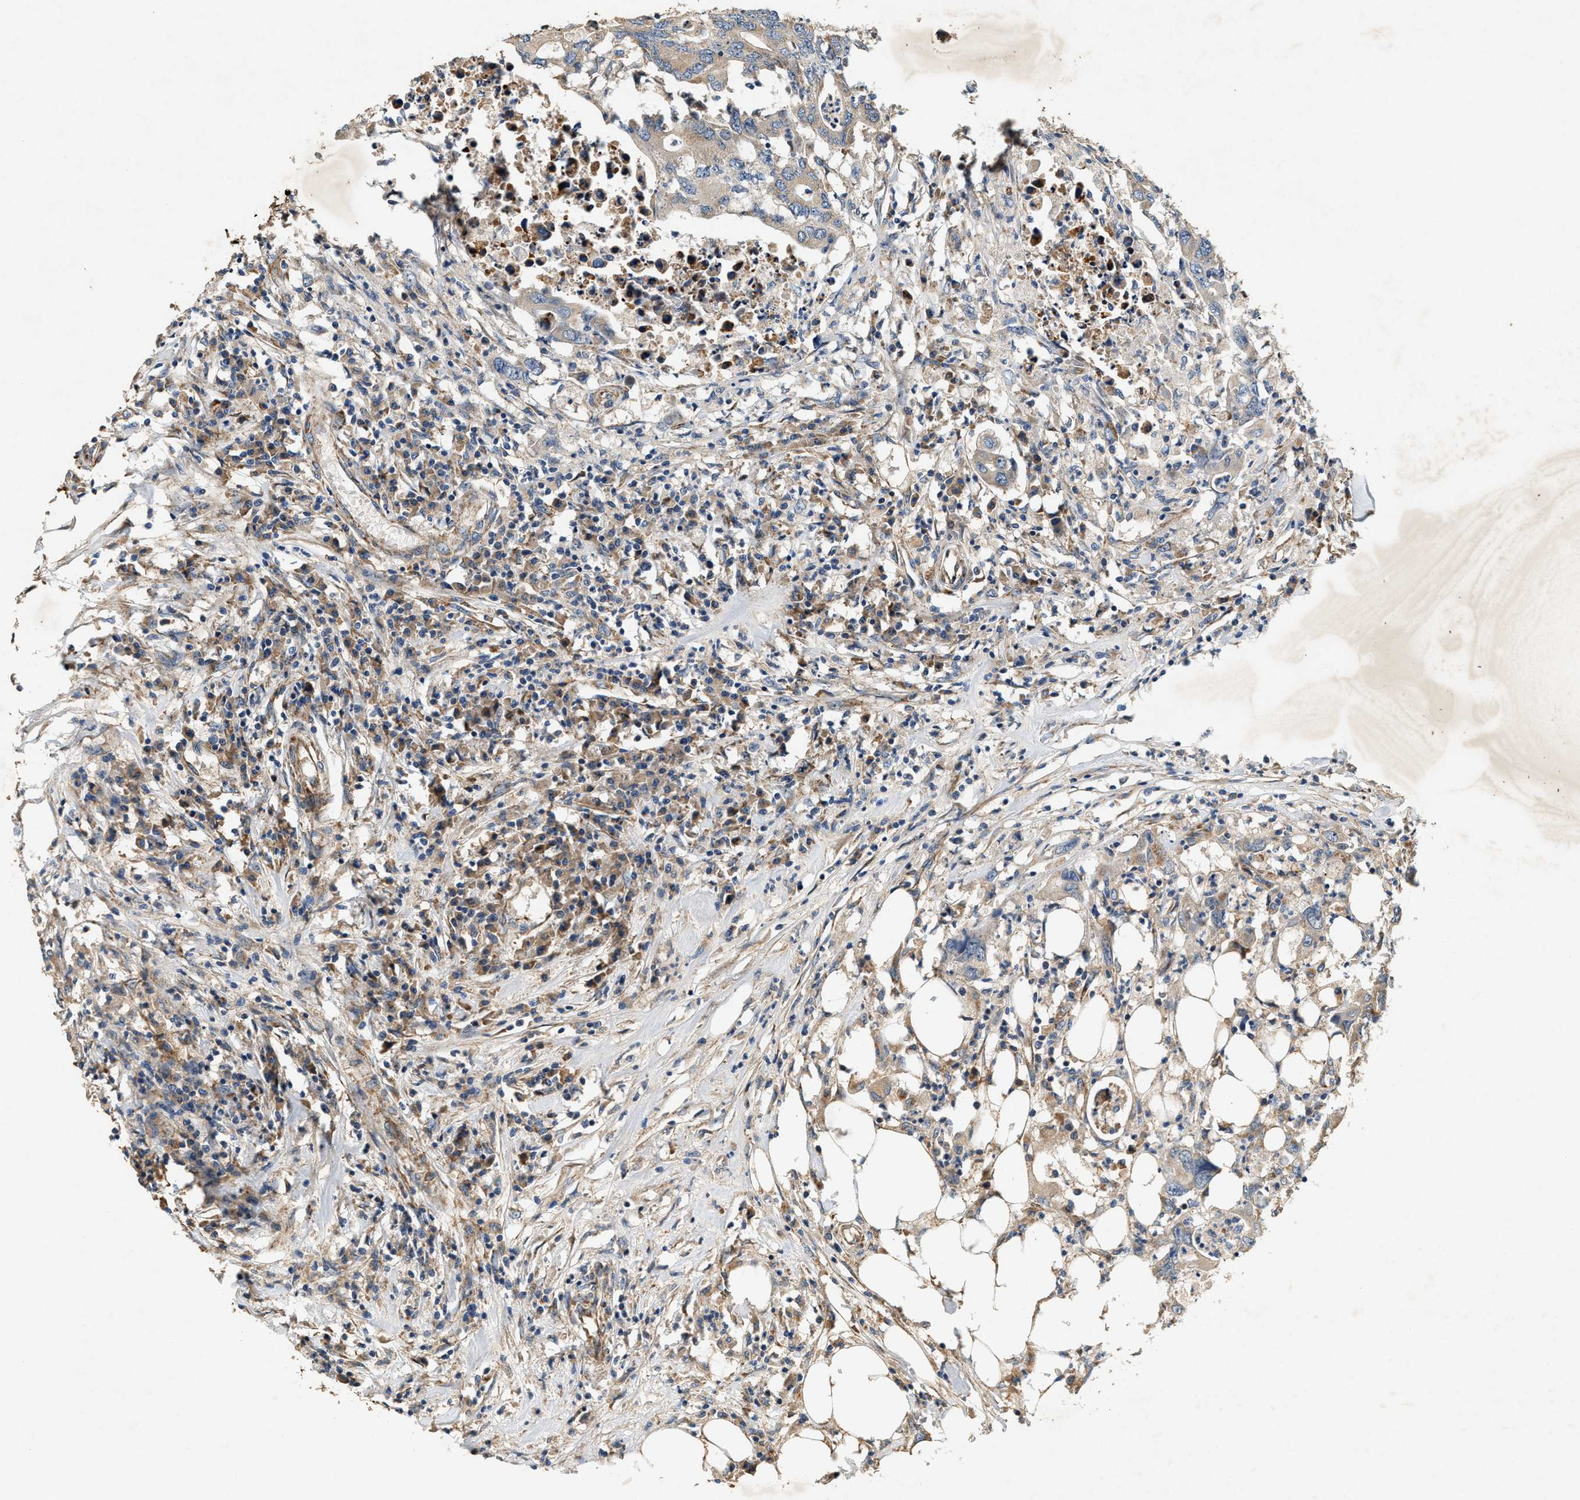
{"staining": {"intensity": "weak", "quantity": ">75%", "location": "cytoplasmic/membranous"}, "tissue": "colorectal cancer", "cell_type": "Tumor cells", "image_type": "cancer", "snomed": [{"axis": "morphology", "description": "Adenocarcinoma, NOS"}, {"axis": "topography", "description": "Colon"}], "caption": "The micrograph exhibits a brown stain indicating the presence of a protein in the cytoplasmic/membranous of tumor cells in colorectal cancer.", "gene": "DUSP10", "patient": {"sex": "male", "age": 71}}